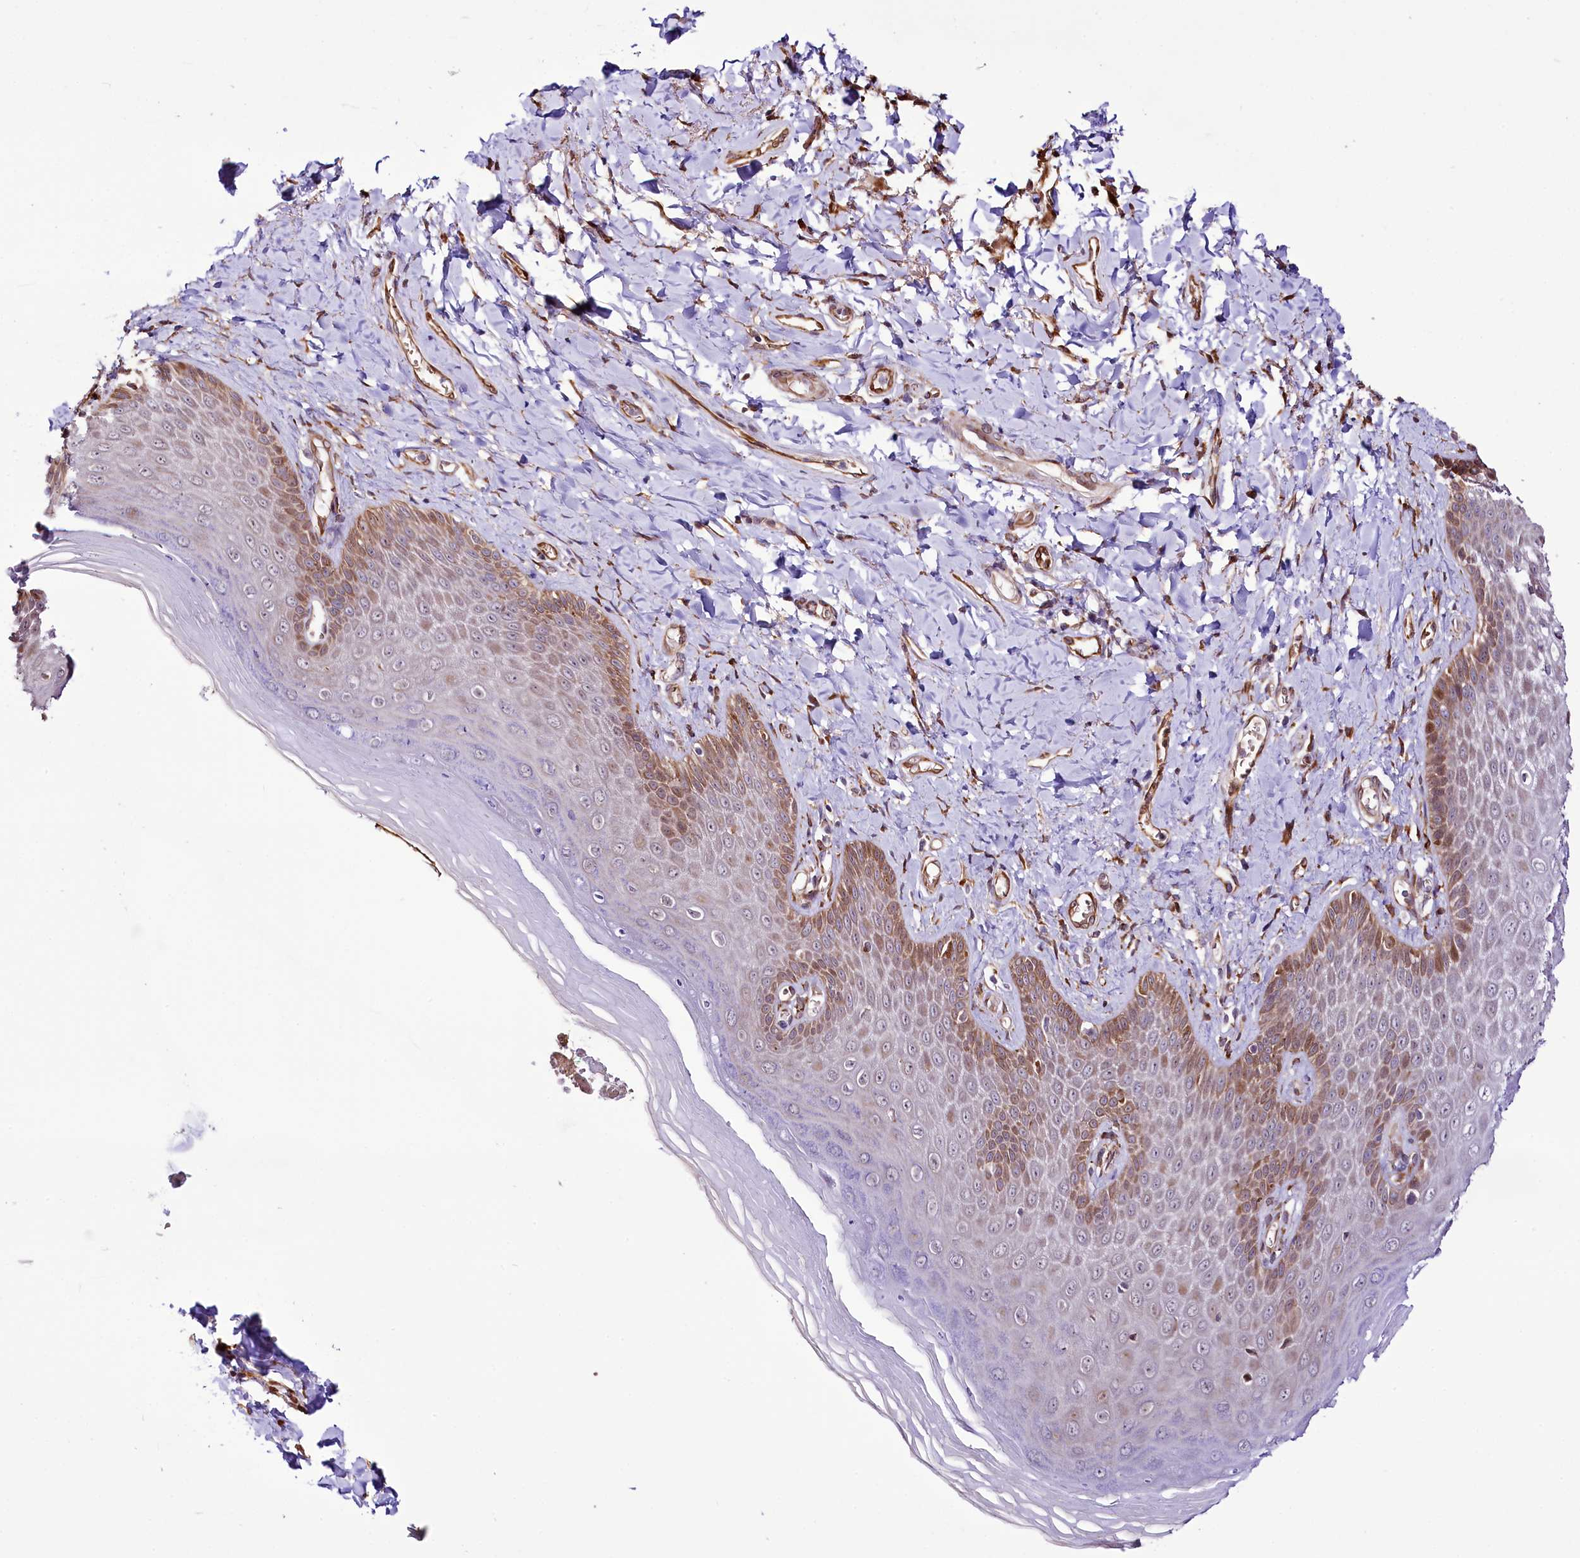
{"staining": {"intensity": "moderate", "quantity": "25%-75%", "location": "cytoplasmic/membranous"}, "tissue": "skin", "cell_type": "Epidermal cells", "image_type": "normal", "snomed": [{"axis": "morphology", "description": "Normal tissue, NOS"}, {"axis": "topography", "description": "Anal"}], "caption": "IHC (DAB (3,3'-diaminobenzidine)) staining of normal human skin shows moderate cytoplasmic/membranous protein positivity in approximately 25%-75% of epidermal cells.", "gene": "CUTC", "patient": {"sex": "male", "age": 78}}